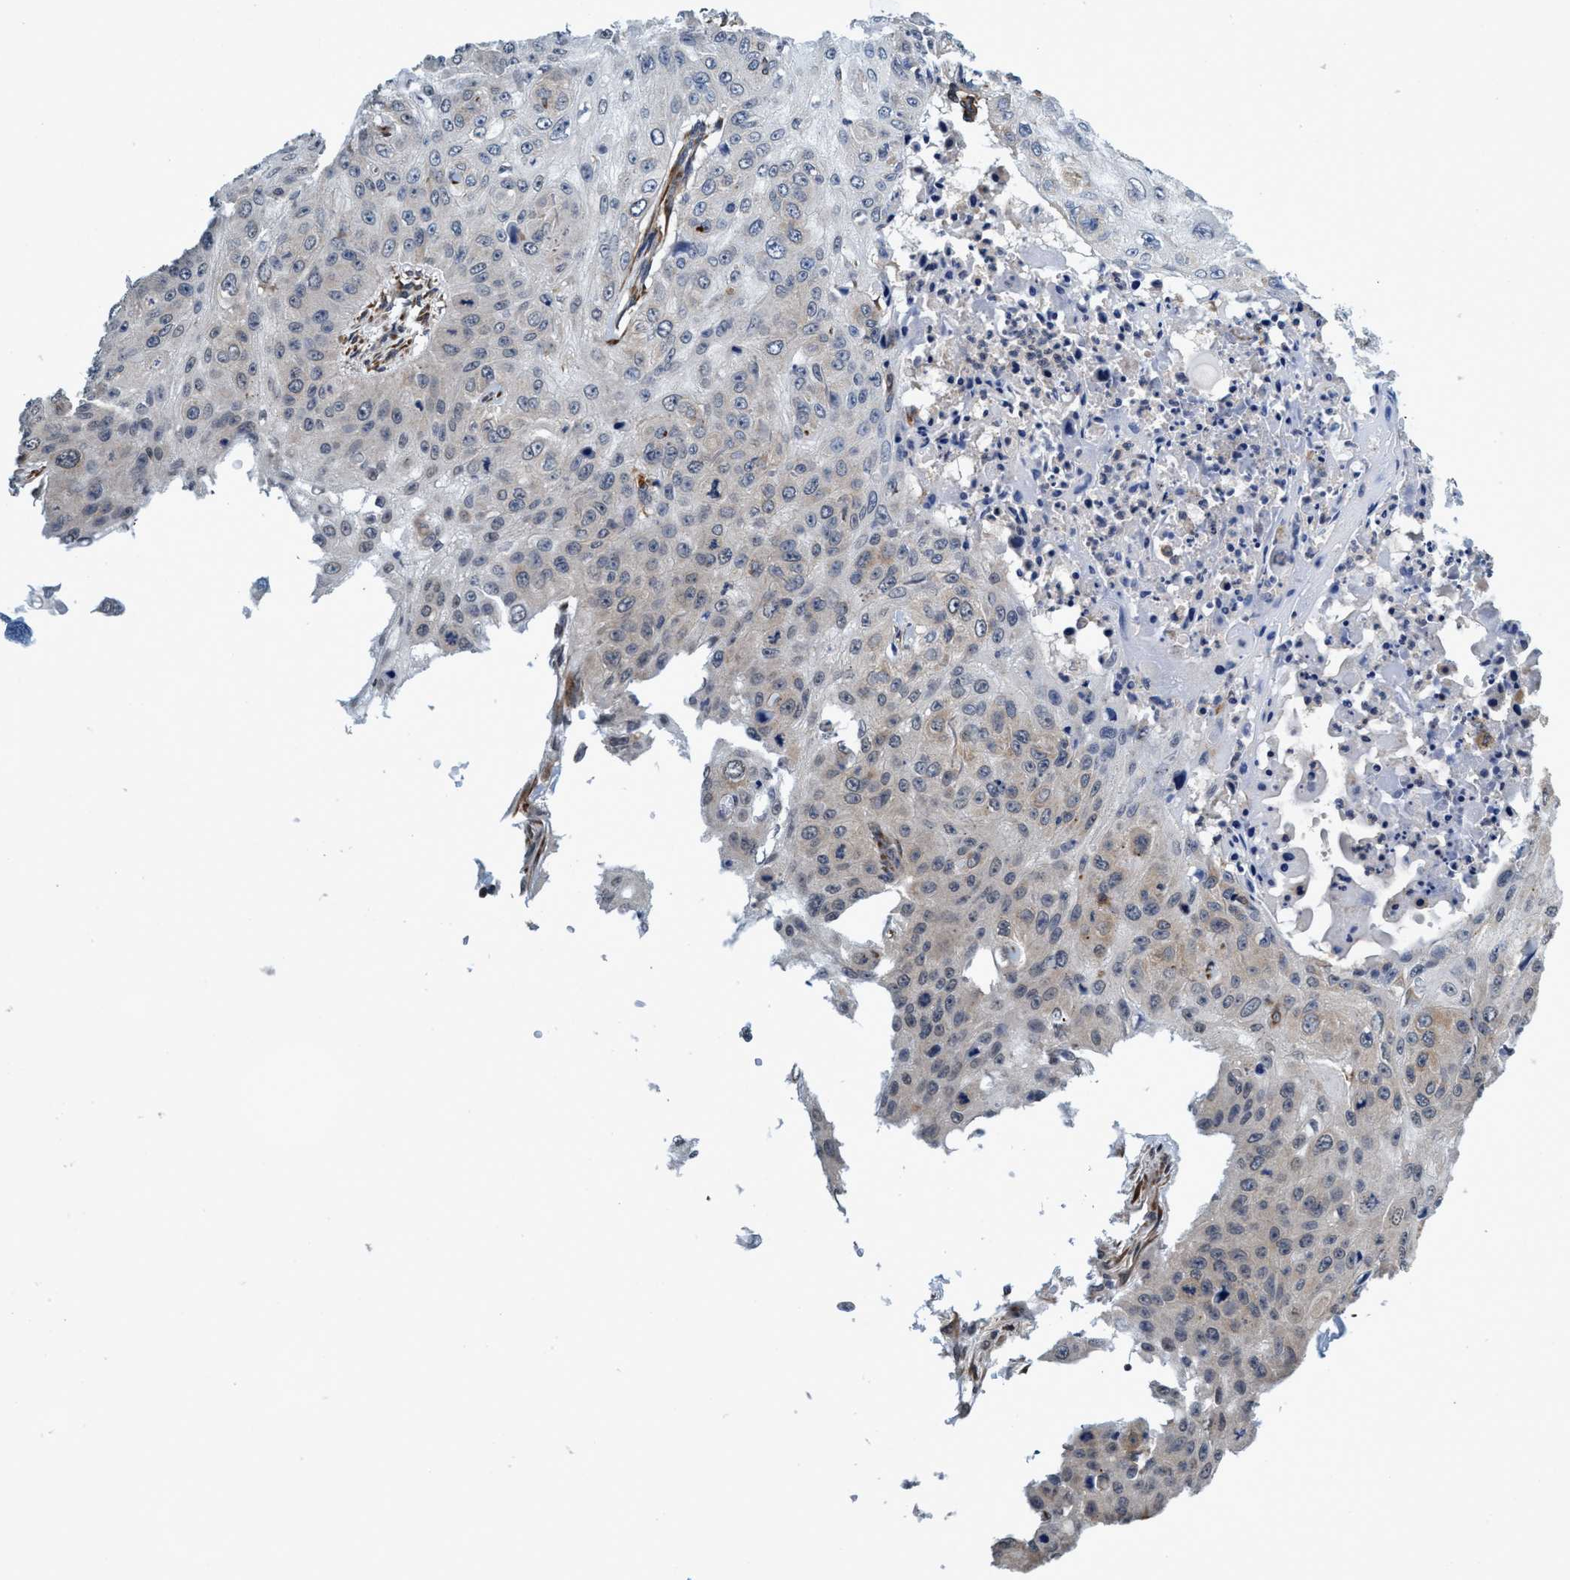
{"staining": {"intensity": "weak", "quantity": "<25%", "location": "cytoplasmic/membranous"}, "tissue": "skin cancer", "cell_type": "Tumor cells", "image_type": "cancer", "snomed": [{"axis": "morphology", "description": "Squamous cell carcinoma, NOS"}, {"axis": "topography", "description": "Skin"}], "caption": "DAB immunohistochemical staining of human skin squamous cell carcinoma shows no significant expression in tumor cells. (Brightfield microscopy of DAB immunohistochemistry (IHC) at high magnification).", "gene": "CALCOCO2", "patient": {"sex": "female", "age": 80}}